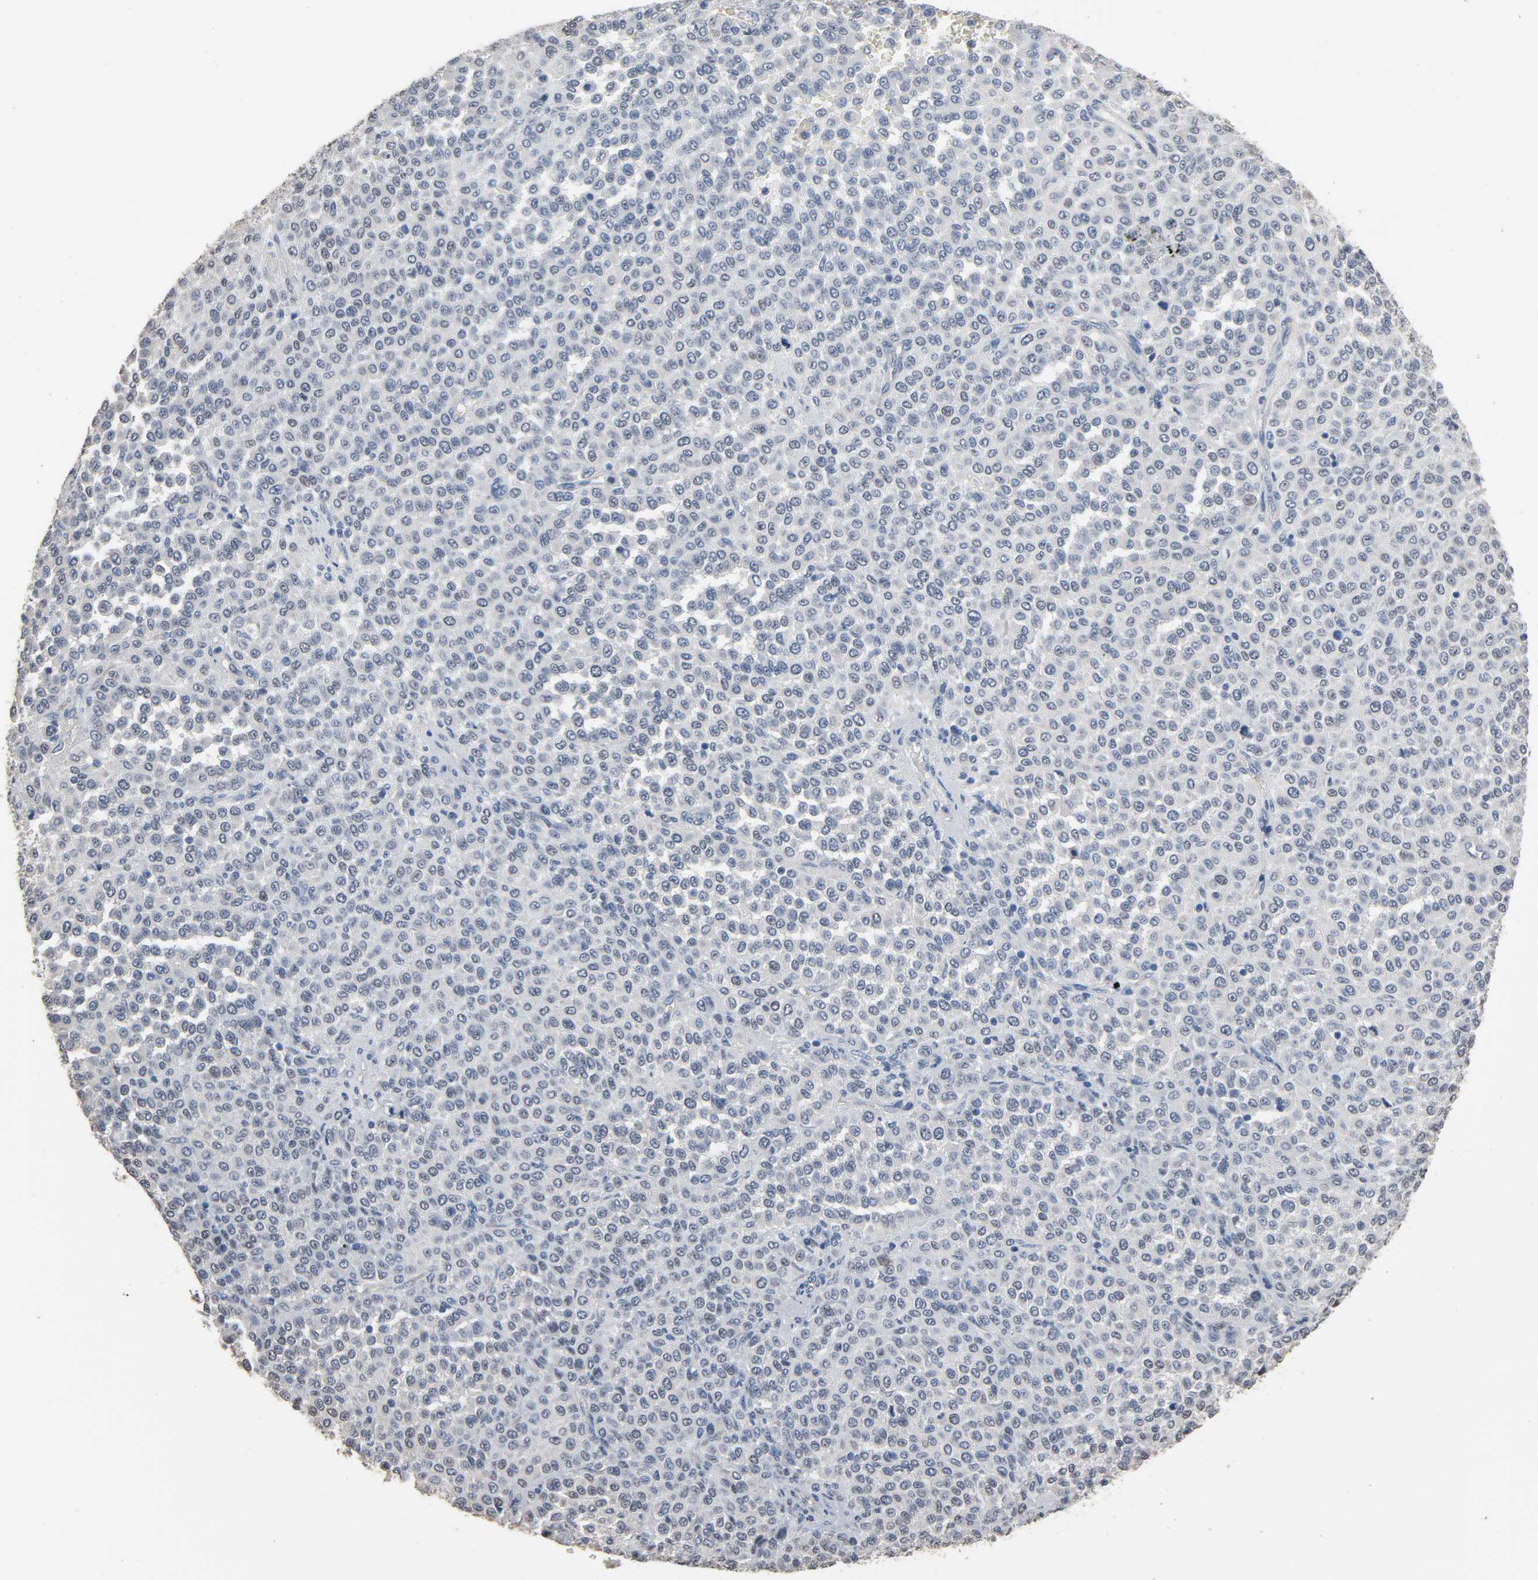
{"staining": {"intensity": "negative", "quantity": "none", "location": "none"}, "tissue": "melanoma", "cell_type": "Tumor cells", "image_type": "cancer", "snomed": [{"axis": "morphology", "description": "Malignant melanoma, Metastatic site"}, {"axis": "topography", "description": "Pancreas"}], "caption": "High magnification brightfield microscopy of malignant melanoma (metastatic site) stained with DAB (brown) and counterstained with hematoxylin (blue): tumor cells show no significant positivity.", "gene": "SOX6", "patient": {"sex": "female", "age": 30}}